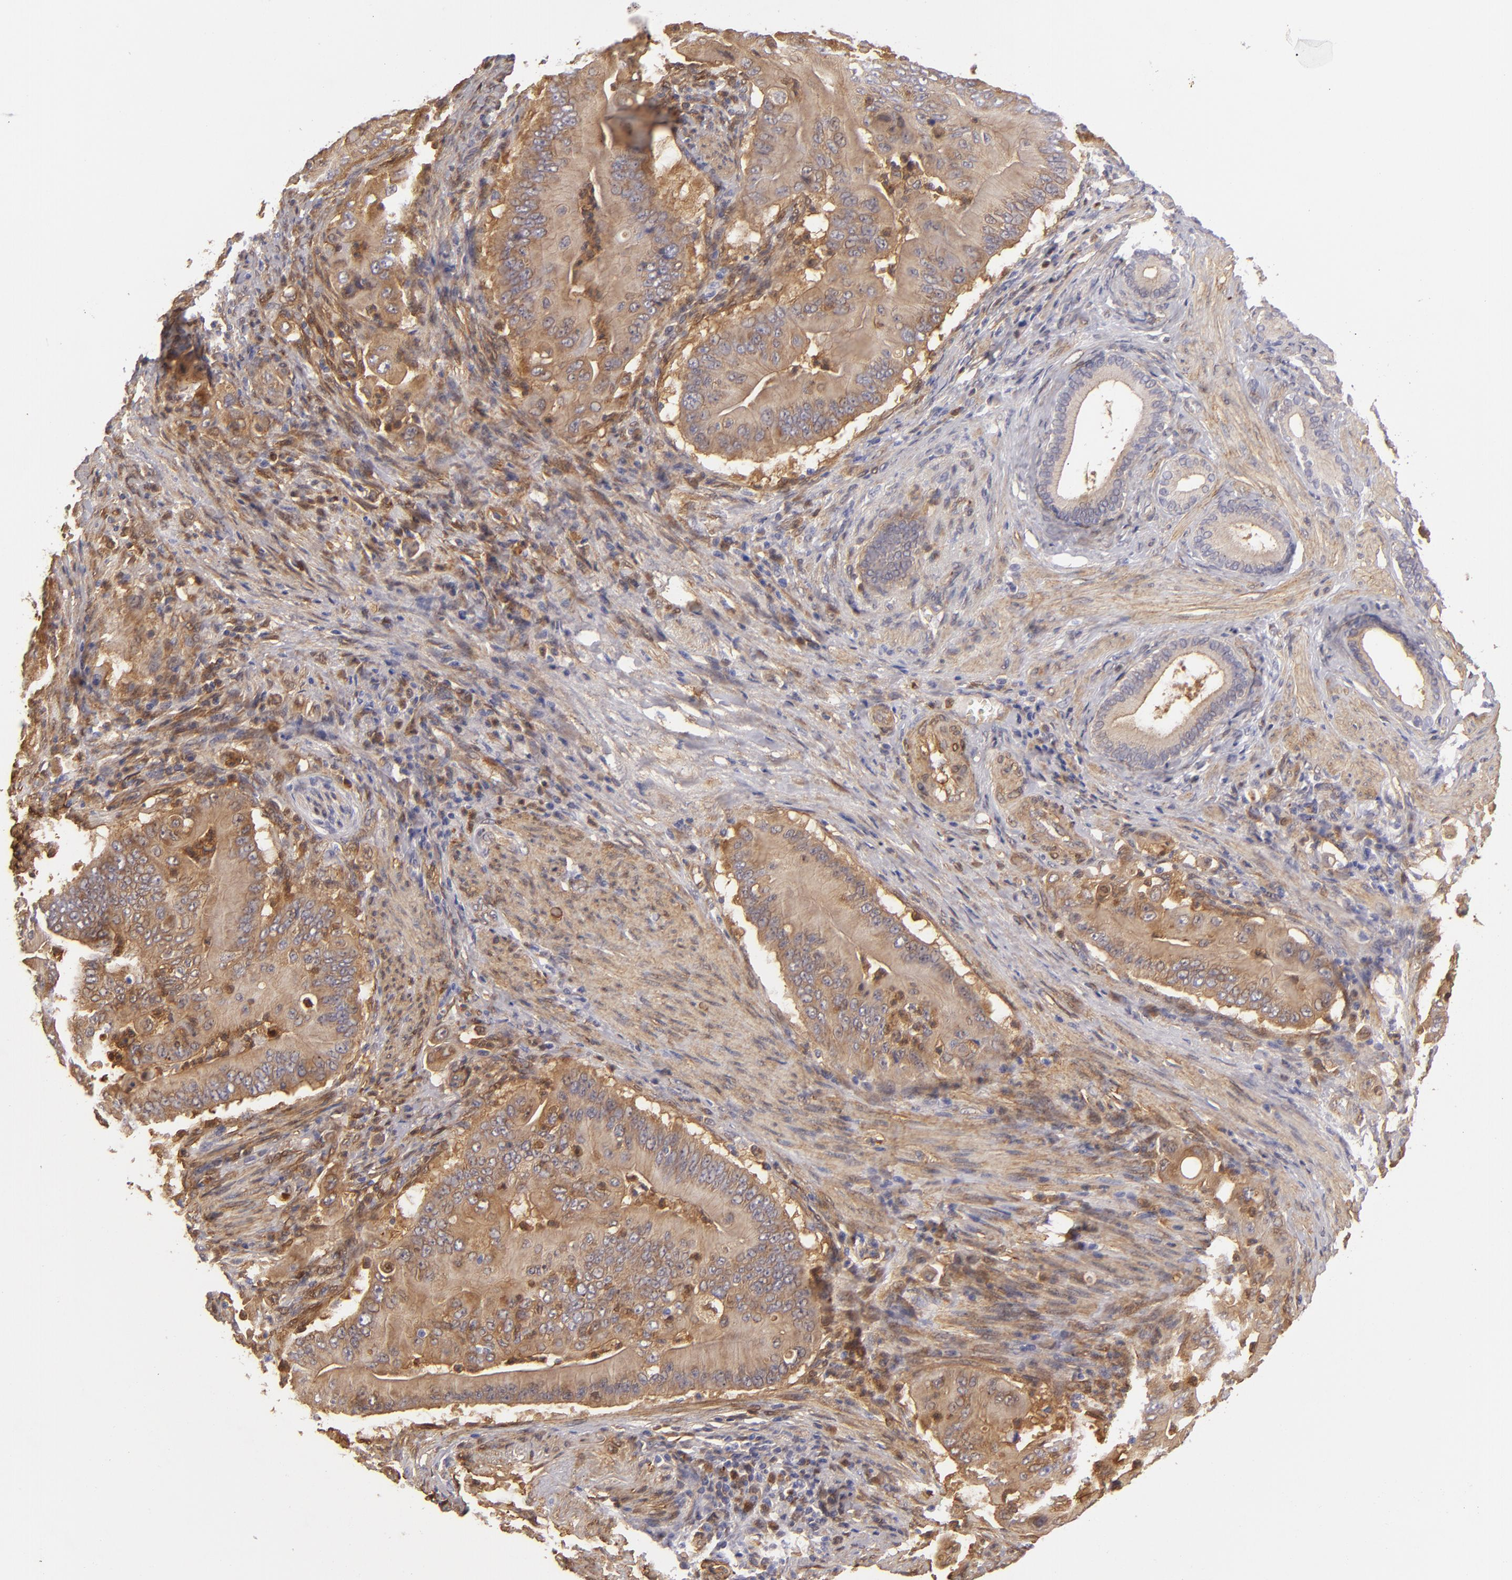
{"staining": {"intensity": "moderate", "quantity": ">75%", "location": "cytoplasmic/membranous"}, "tissue": "pancreatic cancer", "cell_type": "Tumor cells", "image_type": "cancer", "snomed": [{"axis": "morphology", "description": "Adenocarcinoma, NOS"}, {"axis": "topography", "description": "Pancreas"}], "caption": "A brown stain shows moderate cytoplasmic/membranous staining of a protein in human adenocarcinoma (pancreatic) tumor cells. (DAB (3,3'-diaminobenzidine) IHC with brightfield microscopy, high magnification).", "gene": "VCL", "patient": {"sex": "male", "age": 62}}